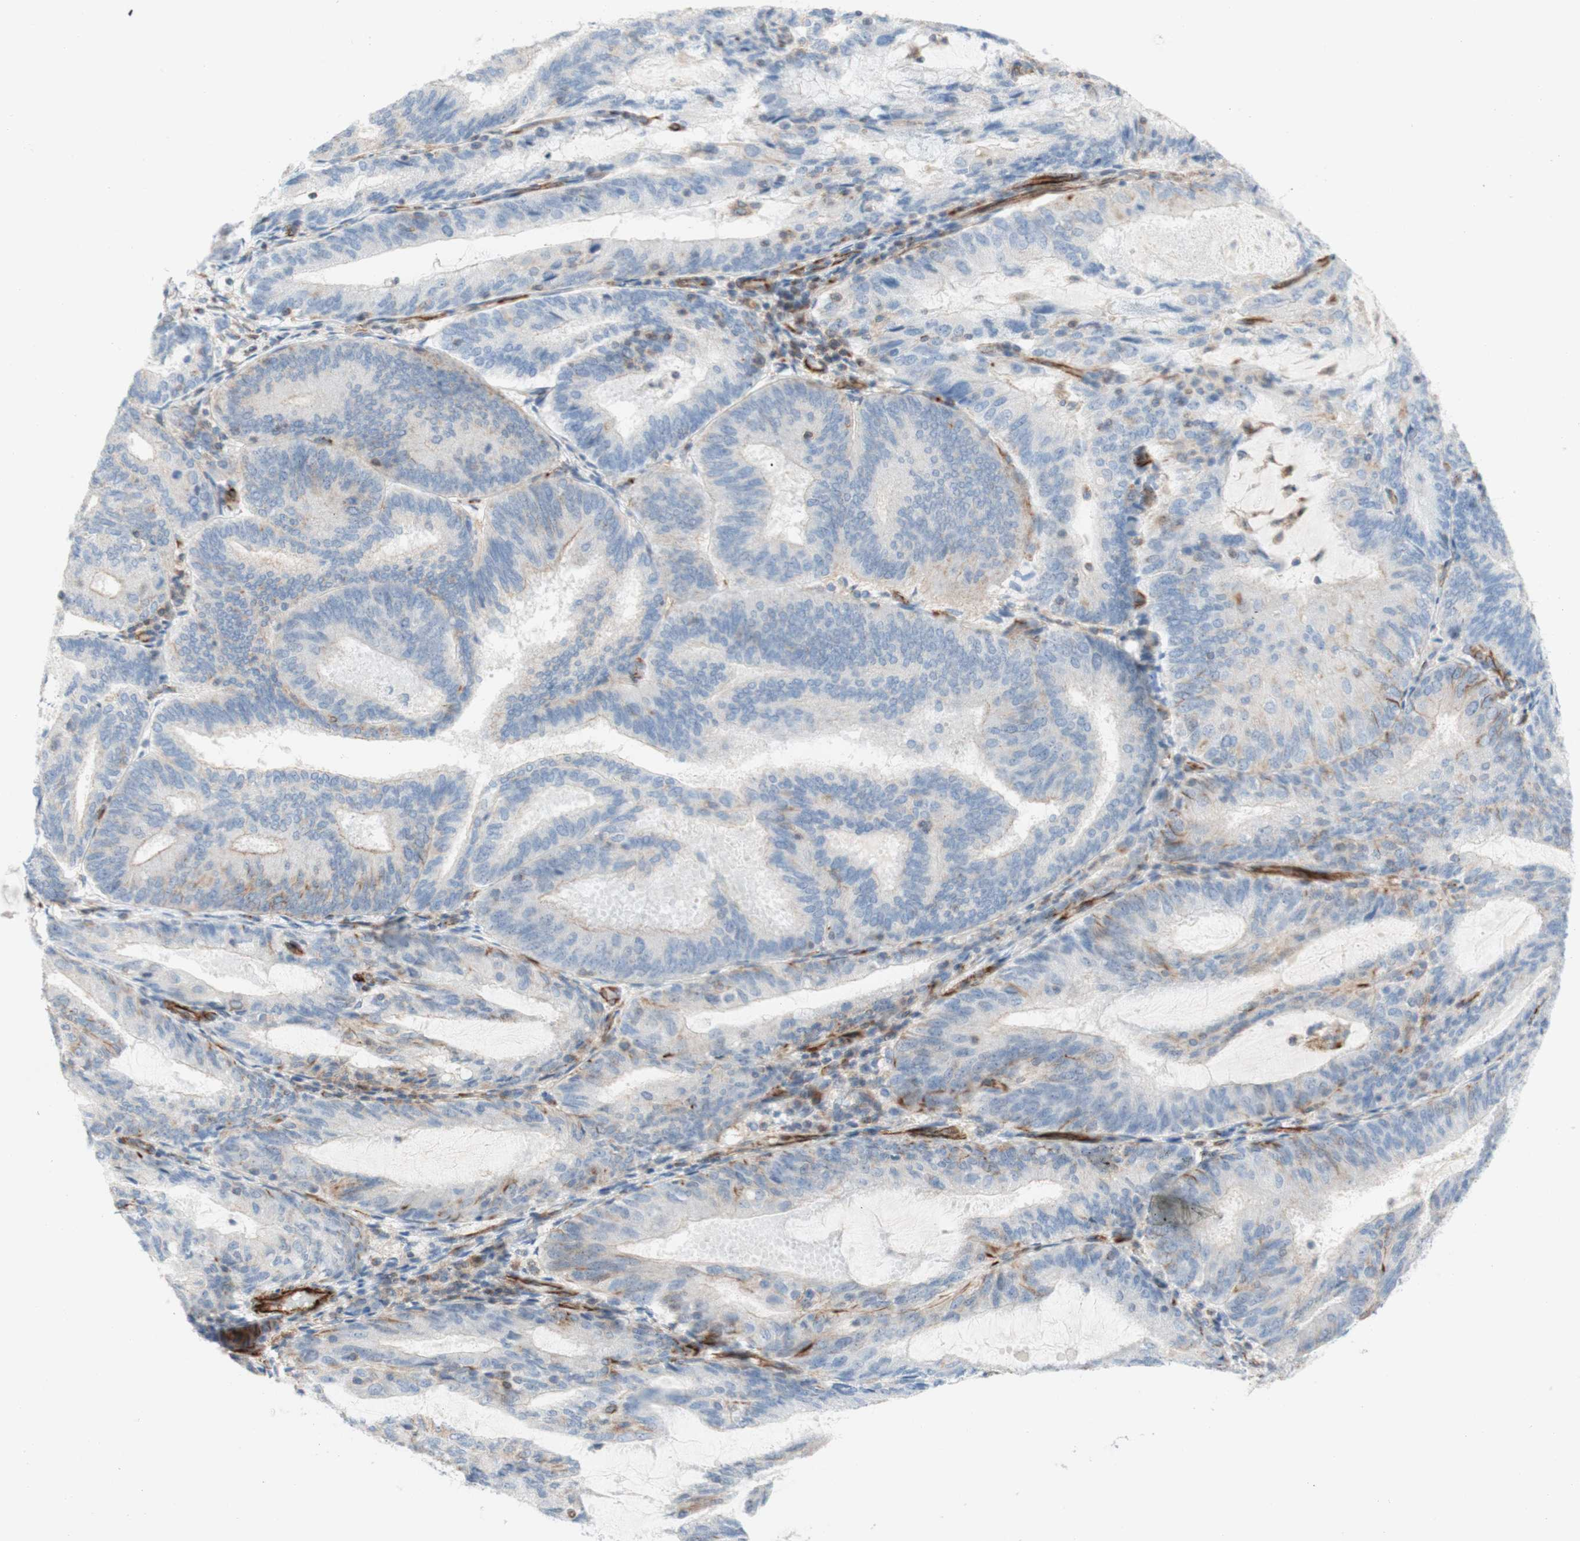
{"staining": {"intensity": "moderate", "quantity": "<25%", "location": "cytoplasmic/membranous"}, "tissue": "endometrial cancer", "cell_type": "Tumor cells", "image_type": "cancer", "snomed": [{"axis": "morphology", "description": "Adenocarcinoma, NOS"}, {"axis": "topography", "description": "Endometrium"}], "caption": "High-power microscopy captured an immunohistochemistry (IHC) image of adenocarcinoma (endometrial), revealing moderate cytoplasmic/membranous staining in about <25% of tumor cells.", "gene": "POU2AF1", "patient": {"sex": "female", "age": 81}}